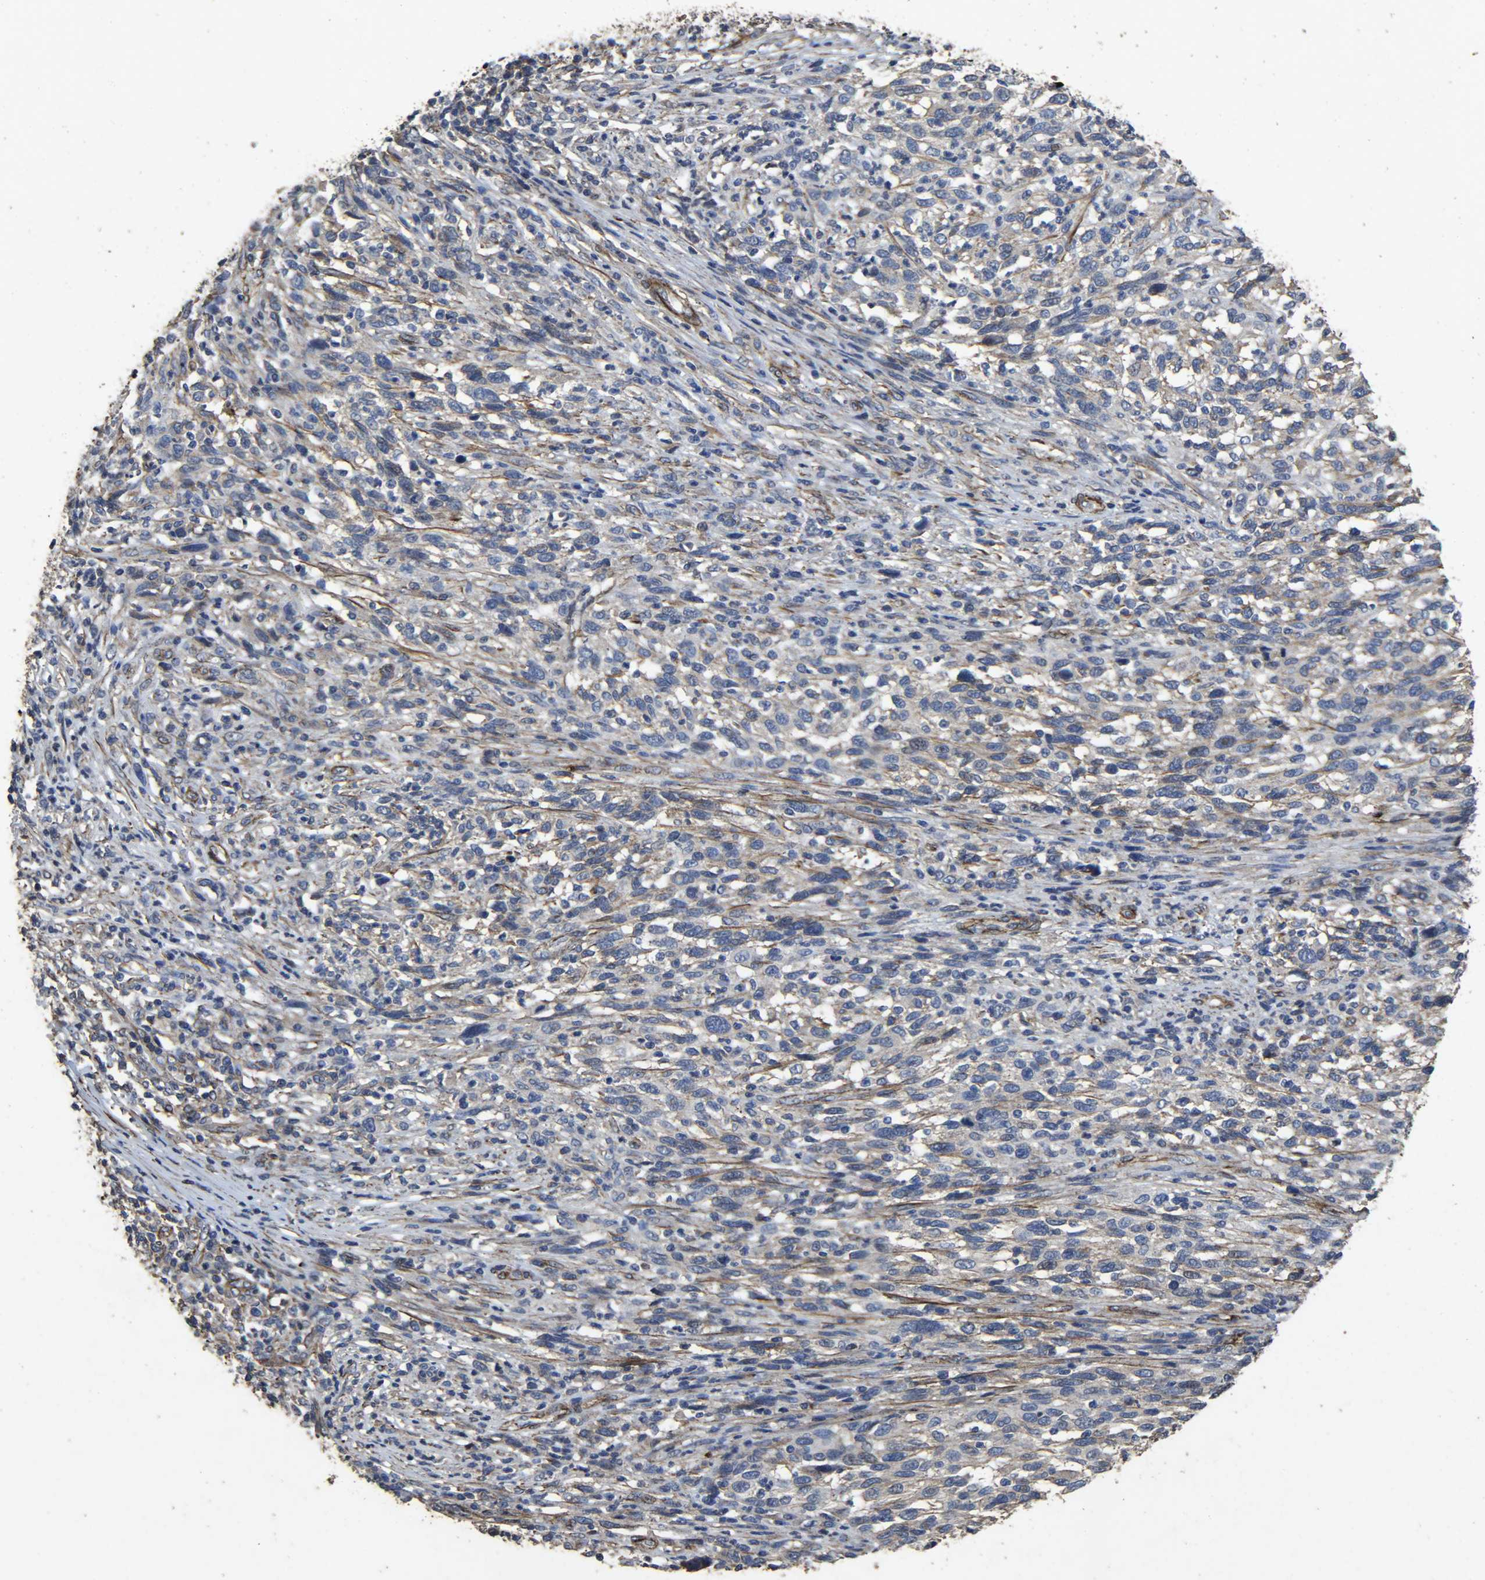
{"staining": {"intensity": "negative", "quantity": "none", "location": "none"}, "tissue": "melanoma", "cell_type": "Tumor cells", "image_type": "cancer", "snomed": [{"axis": "morphology", "description": "Malignant melanoma, Metastatic site"}, {"axis": "topography", "description": "Lymph node"}], "caption": "An immunohistochemistry (IHC) micrograph of malignant melanoma (metastatic site) is shown. There is no staining in tumor cells of malignant melanoma (metastatic site). (IHC, brightfield microscopy, high magnification).", "gene": "TPM4", "patient": {"sex": "male", "age": 61}}